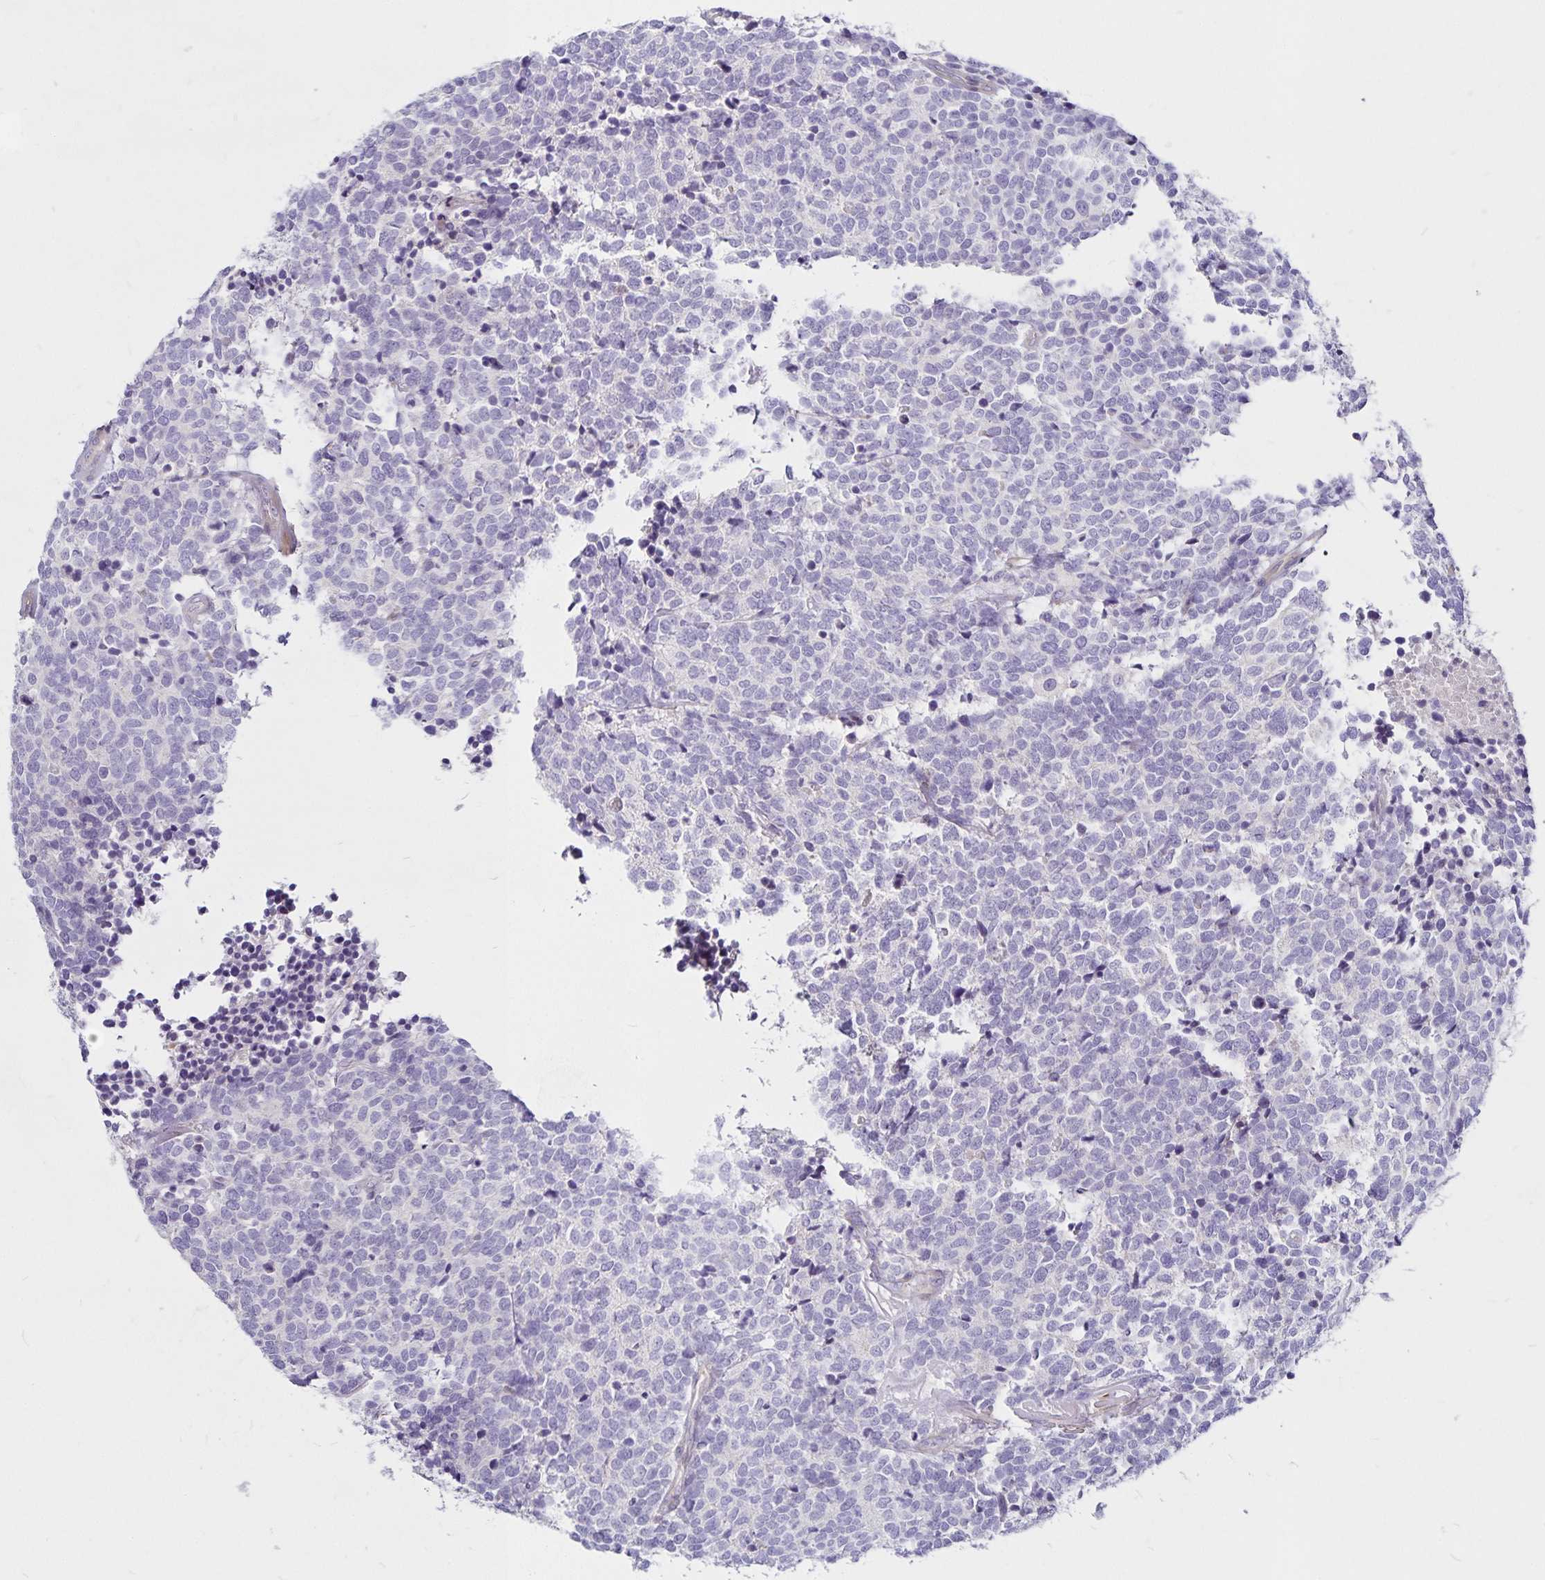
{"staining": {"intensity": "negative", "quantity": "none", "location": "none"}, "tissue": "carcinoid", "cell_type": "Tumor cells", "image_type": "cancer", "snomed": [{"axis": "morphology", "description": "Carcinoid, malignant, NOS"}, {"axis": "topography", "description": "Skin"}], "caption": "The IHC photomicrograph has no significant staining in tumor cells of malignant carcinoid tissue. (DAB (3,3'-diaminobenzidine) IHC with hematoxylin counter stain).", "gene": "GNG12", "patient": {"sex": "female", "age": 79}}